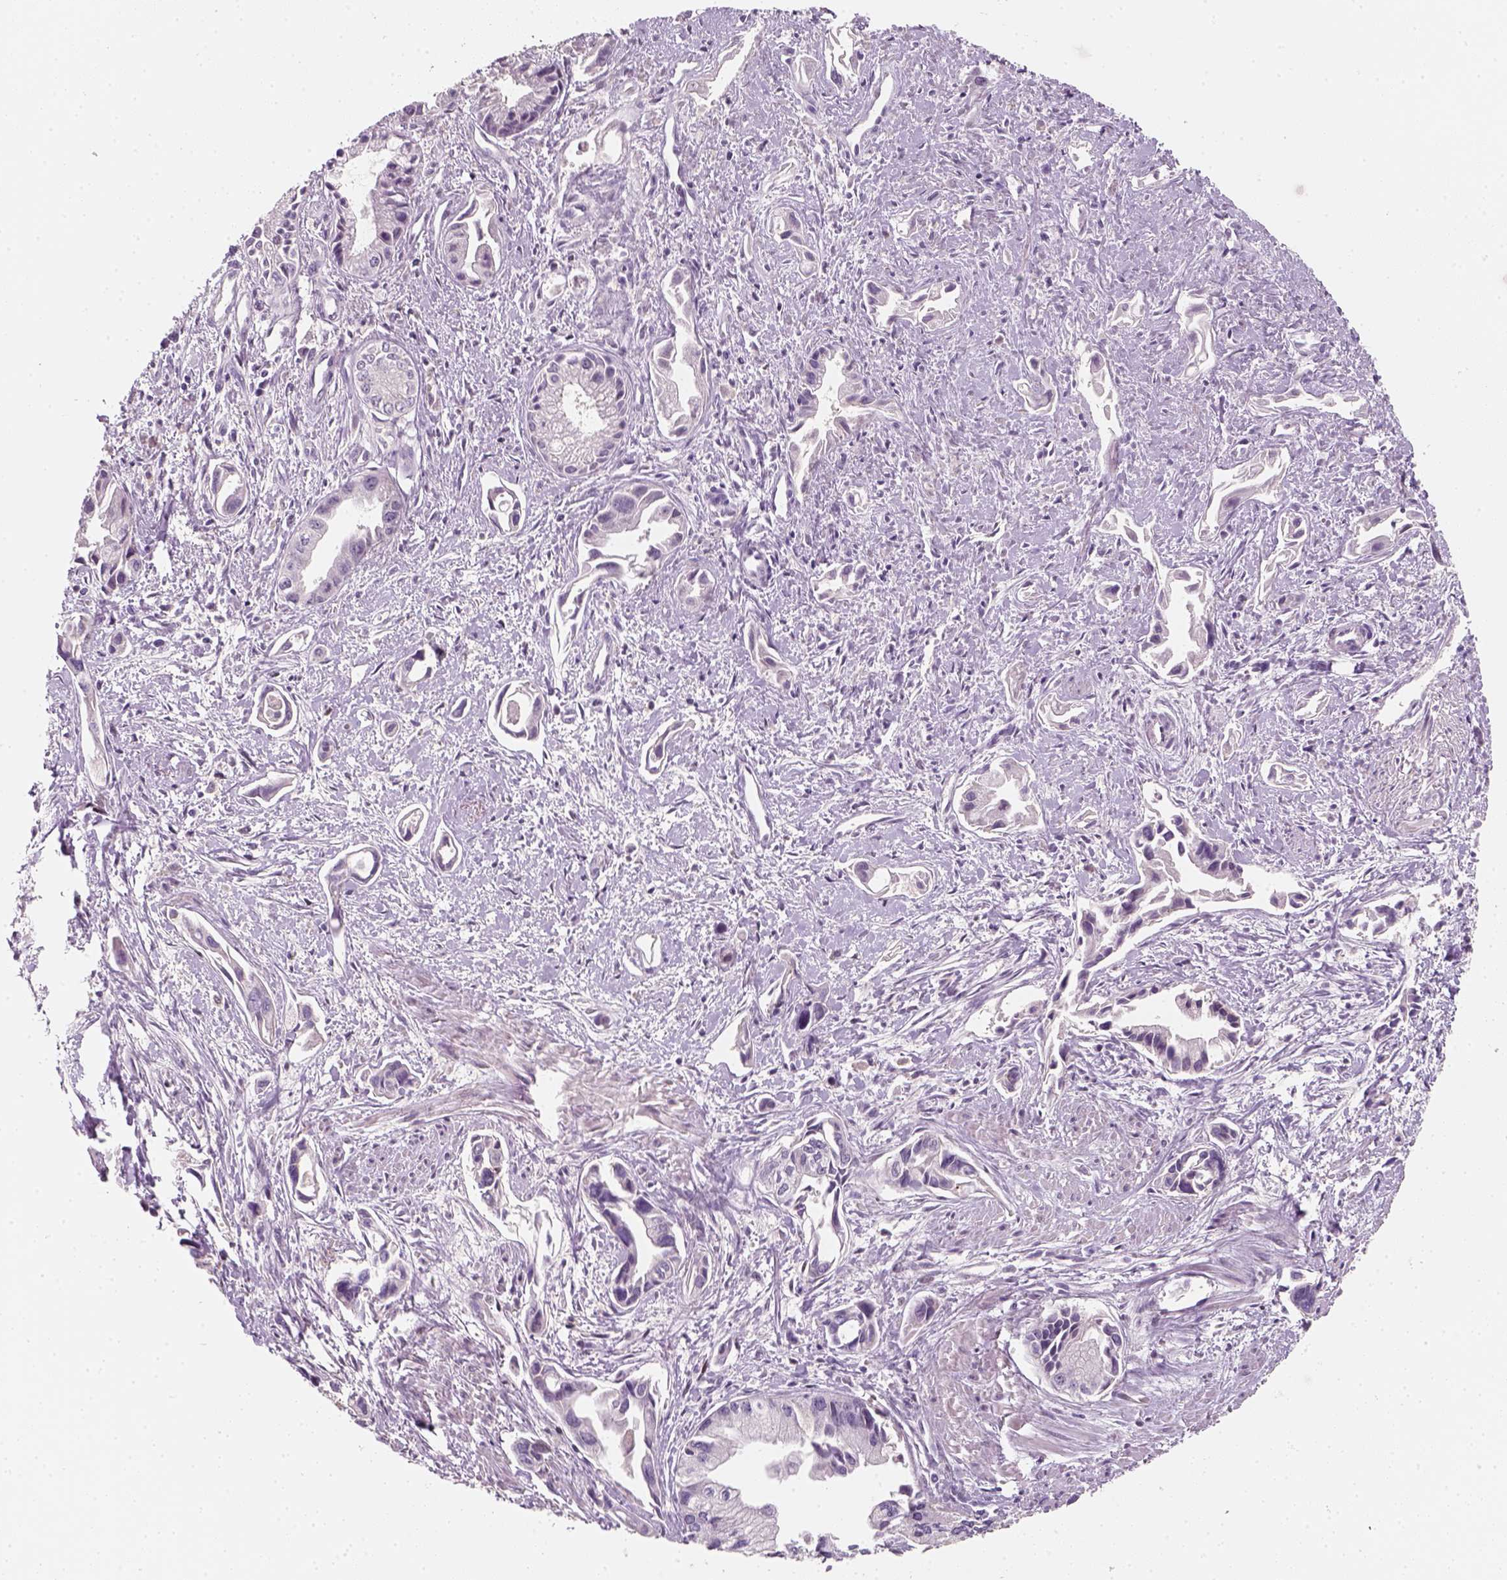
{"staining": {"intensity": "negative", "quantity": "none", "location": "none"}, "tissue": "pancreatic cancer", "cell_type": "Tumor cells", "image_type": "cancer", "snomed": [{"axis": "morphology", "description": "Adenocarcinoma, NOS"}, {"axis": "topography", "description": "Pancreas"}], "caption": "IHC histopathology image of neoplastic tissue: human adenocarcinoma (pancreatic) stained with DAB (3,3'-diaminobenzidine) exhibits no significant protein positivity in tumor cells.", "gene": "TP53", "patient": {"sex": "female", "age": 61}}